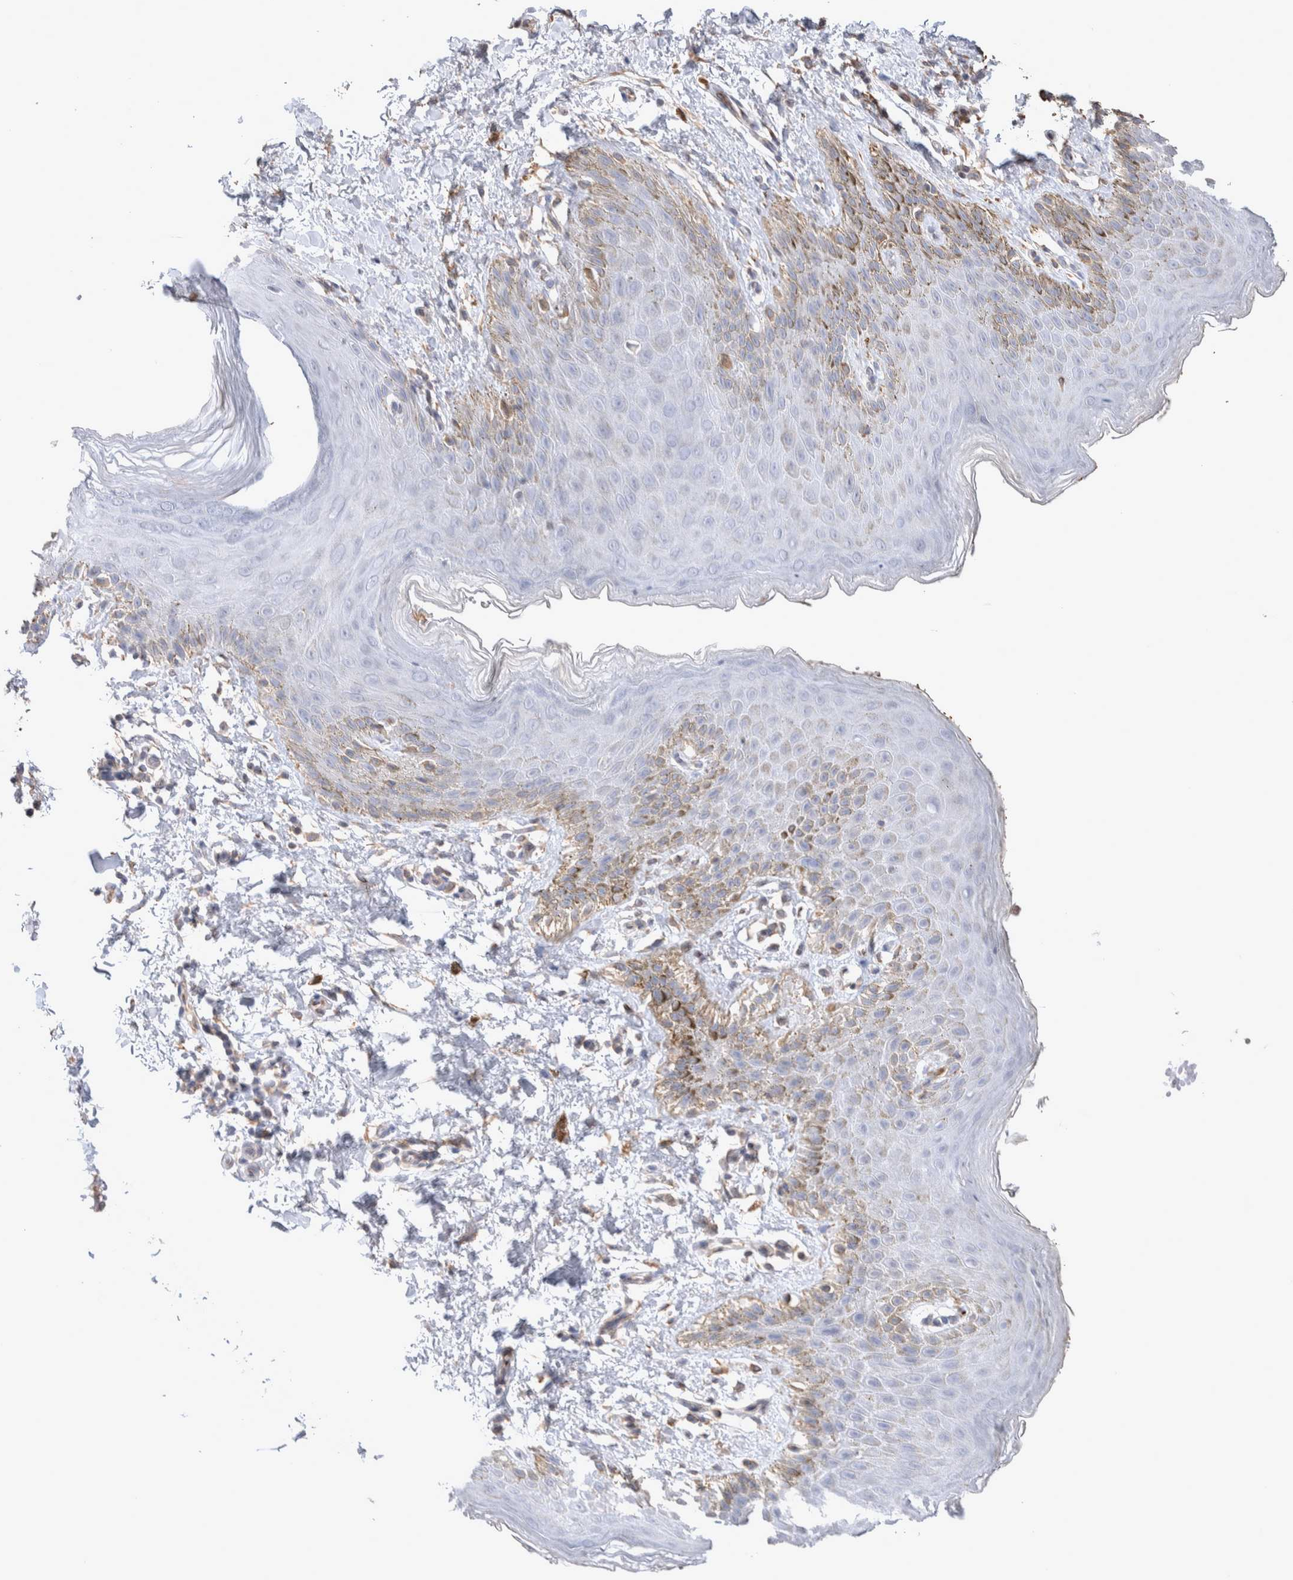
{"staining": {"intensity": "moderate", "quantity": "<25%", "location": "cytoplasmic/membranous"}, "tissue": "skin", "cell_type": "Epidermal cells", "image_type": "normal", "snomed": [{"axis": "morphology", "description": "Normal tissue, NOS"}, {"axis": "topography", "description": "Anal"}, {"axis": "topography", "description": "Peripheral nerve tissue"}], "caption": "This histopathology image shows normal skin stained with immunohistochemistry (IHC) to label a protein in brown. The cytoplasmic/membranous of epidermal cells show moderate positivity for the protein. Nuclei are counter-stained blue.", "gene": "FFAR2", "patient": {"sex": "male", "age": 44}}